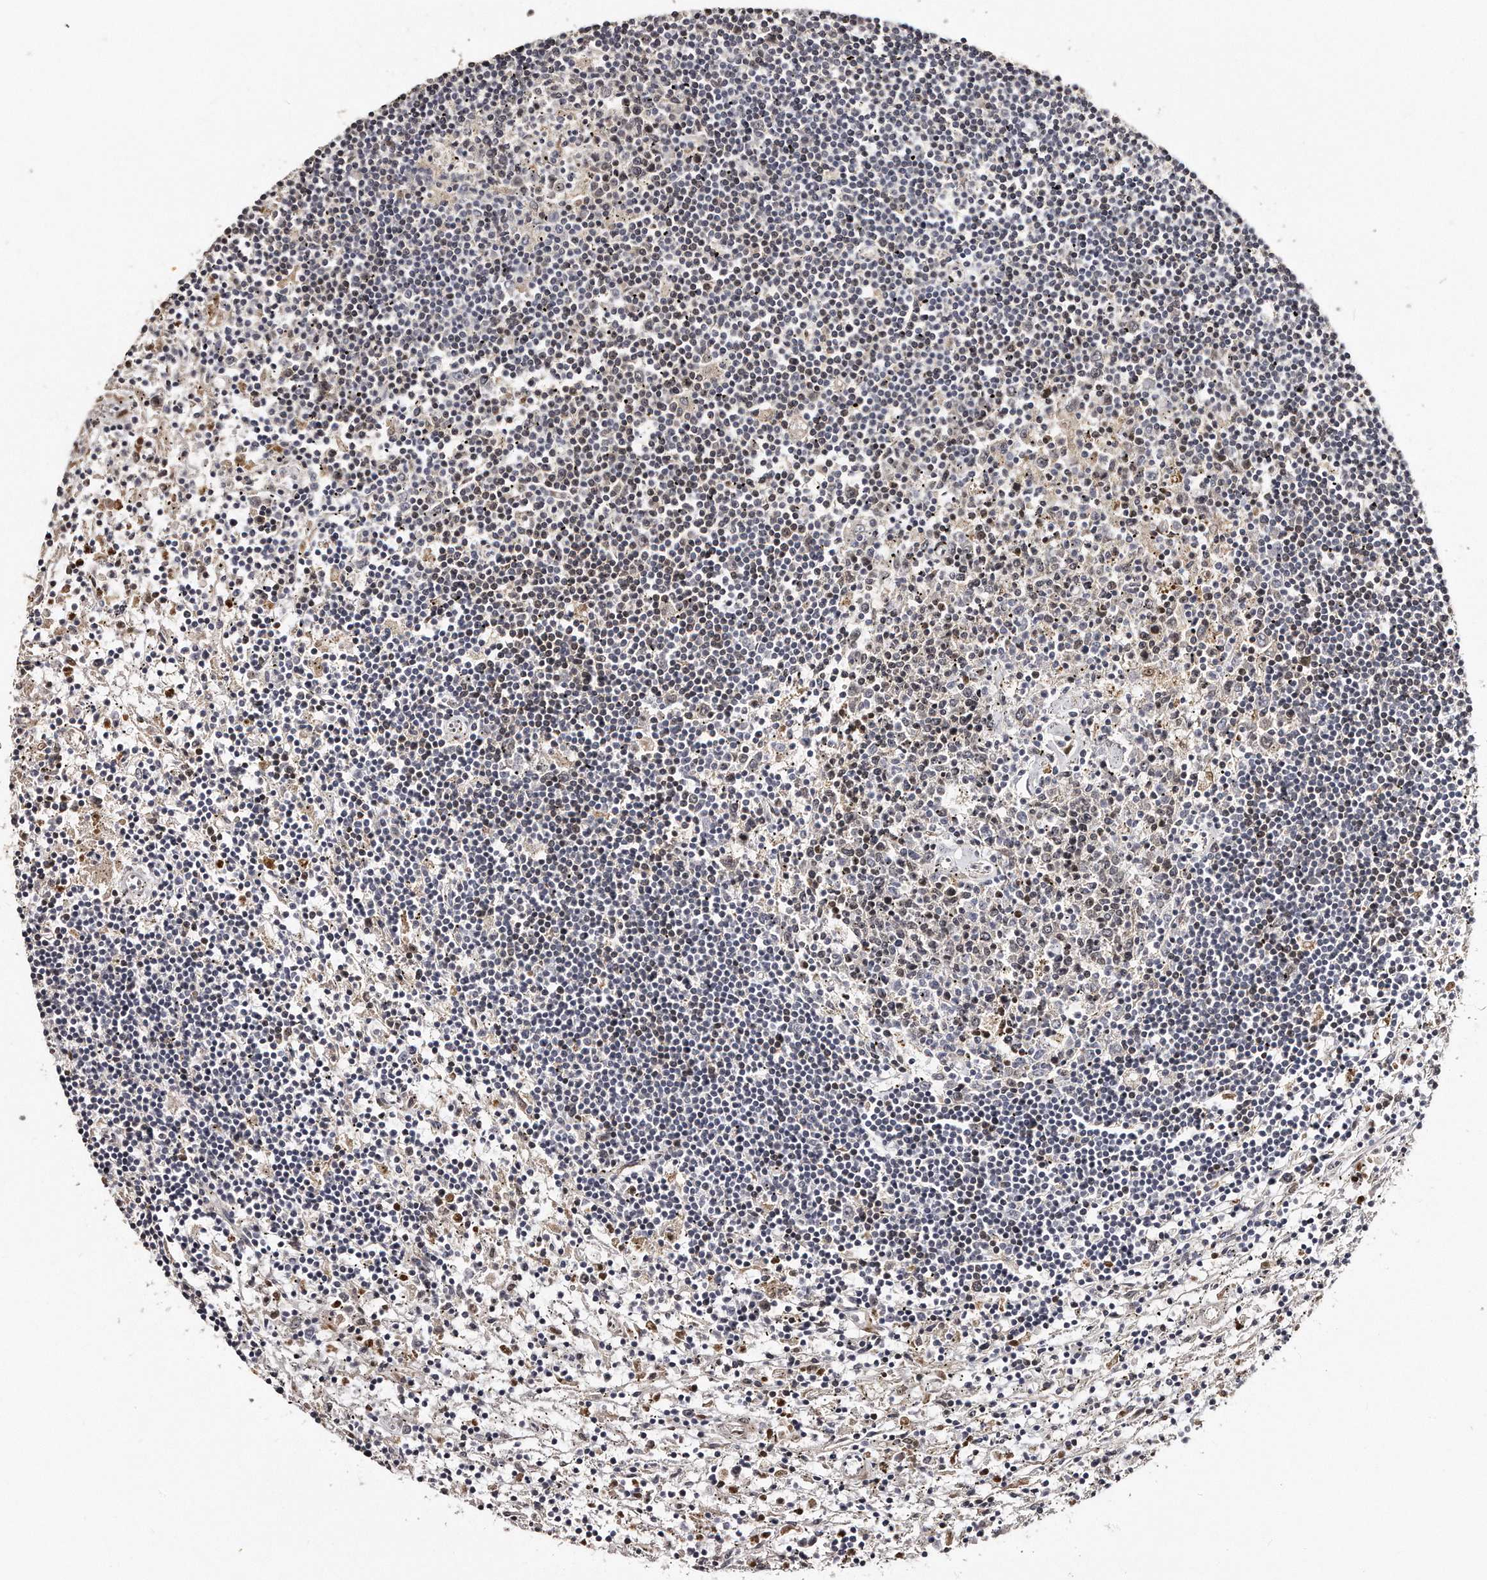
{"staining": {"intensity": "negative", "quantity": "none", "location": "none"}, "tissue": "lymphoma", "cell_type": "Tumor cells", "image_type": "cancer", "snomed": [{"axis": "morphology", "description": "Malignant lymphoma, non-Hodgkin's type, Low grade"}, {"axis": "topography", "description": "Spleen"}], "caption": "An IHC image of low-grade malignant lymphoma, non-Hodgkin's type is shown. There is no staining in tumor cells of low-grade malignant lymphoma, non-Hodgkin's type. (Immunohistochemistry (ihc), brightfield microscopy, high magnification).", "gene": "TSHR", "patient": {"sex": "male", "age": 76}}